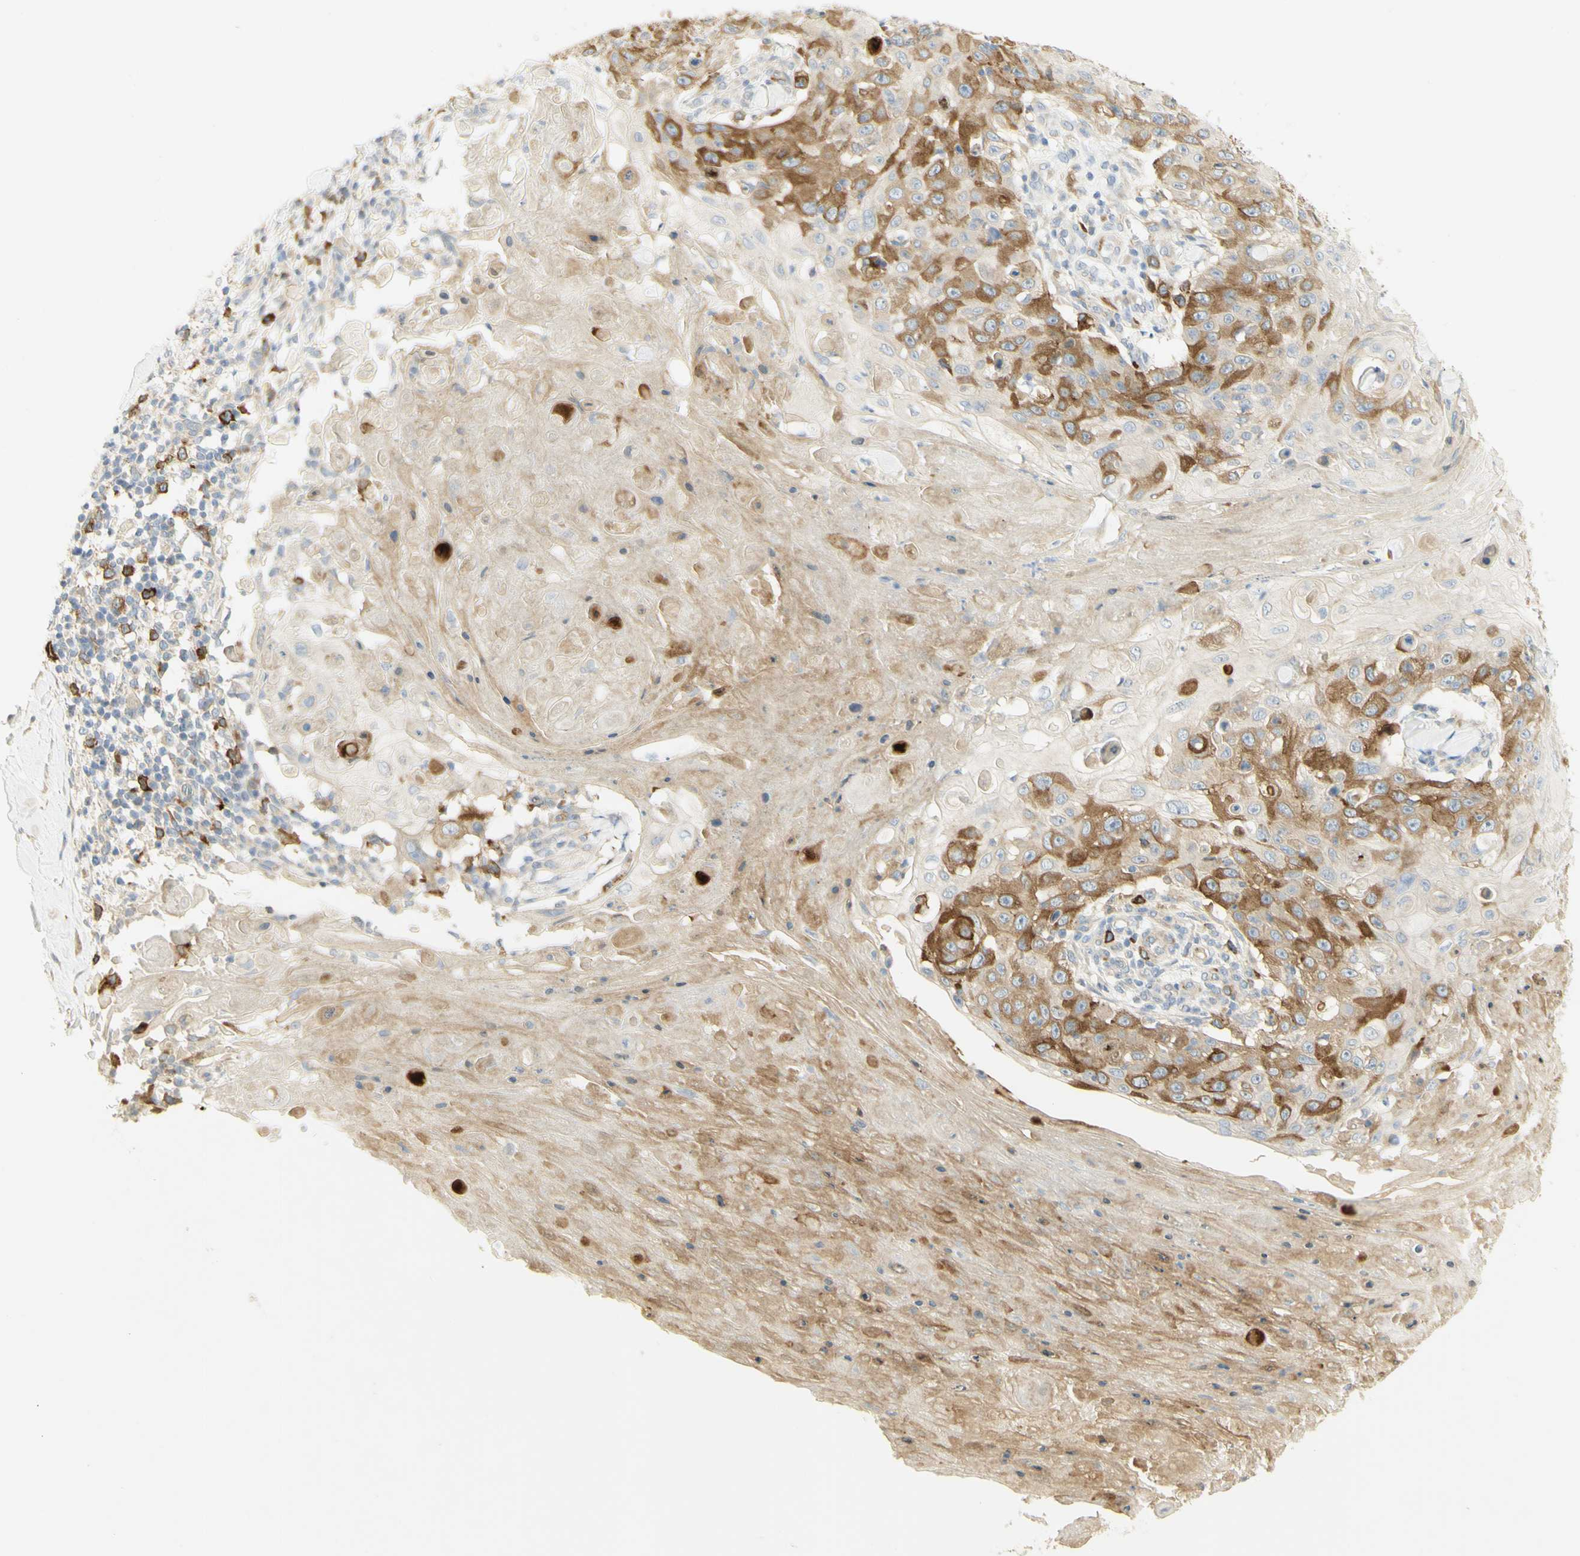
{"staining": {"intensity": "moderate", "quantity": ">75%", "location": "cytoplasmic/membranous"}, "tissue": "skin cancer", "cell_type": "Tumor cells", "image_type": "cancer", "snomed": [{"axis": "morphology", "description": "Squamous cell carcinoma, NOS"}, {"axis": "topography", "description": "Skin"}], "caption": "Protein expression analysis of human skin cancer (squamous cell carcinoma) reveals moderate cytoplasmic/membranous positivity in approximately >75% of tumor cells.", "gene": "KIF11", "patient": {"sex": "male", "age": 86}}